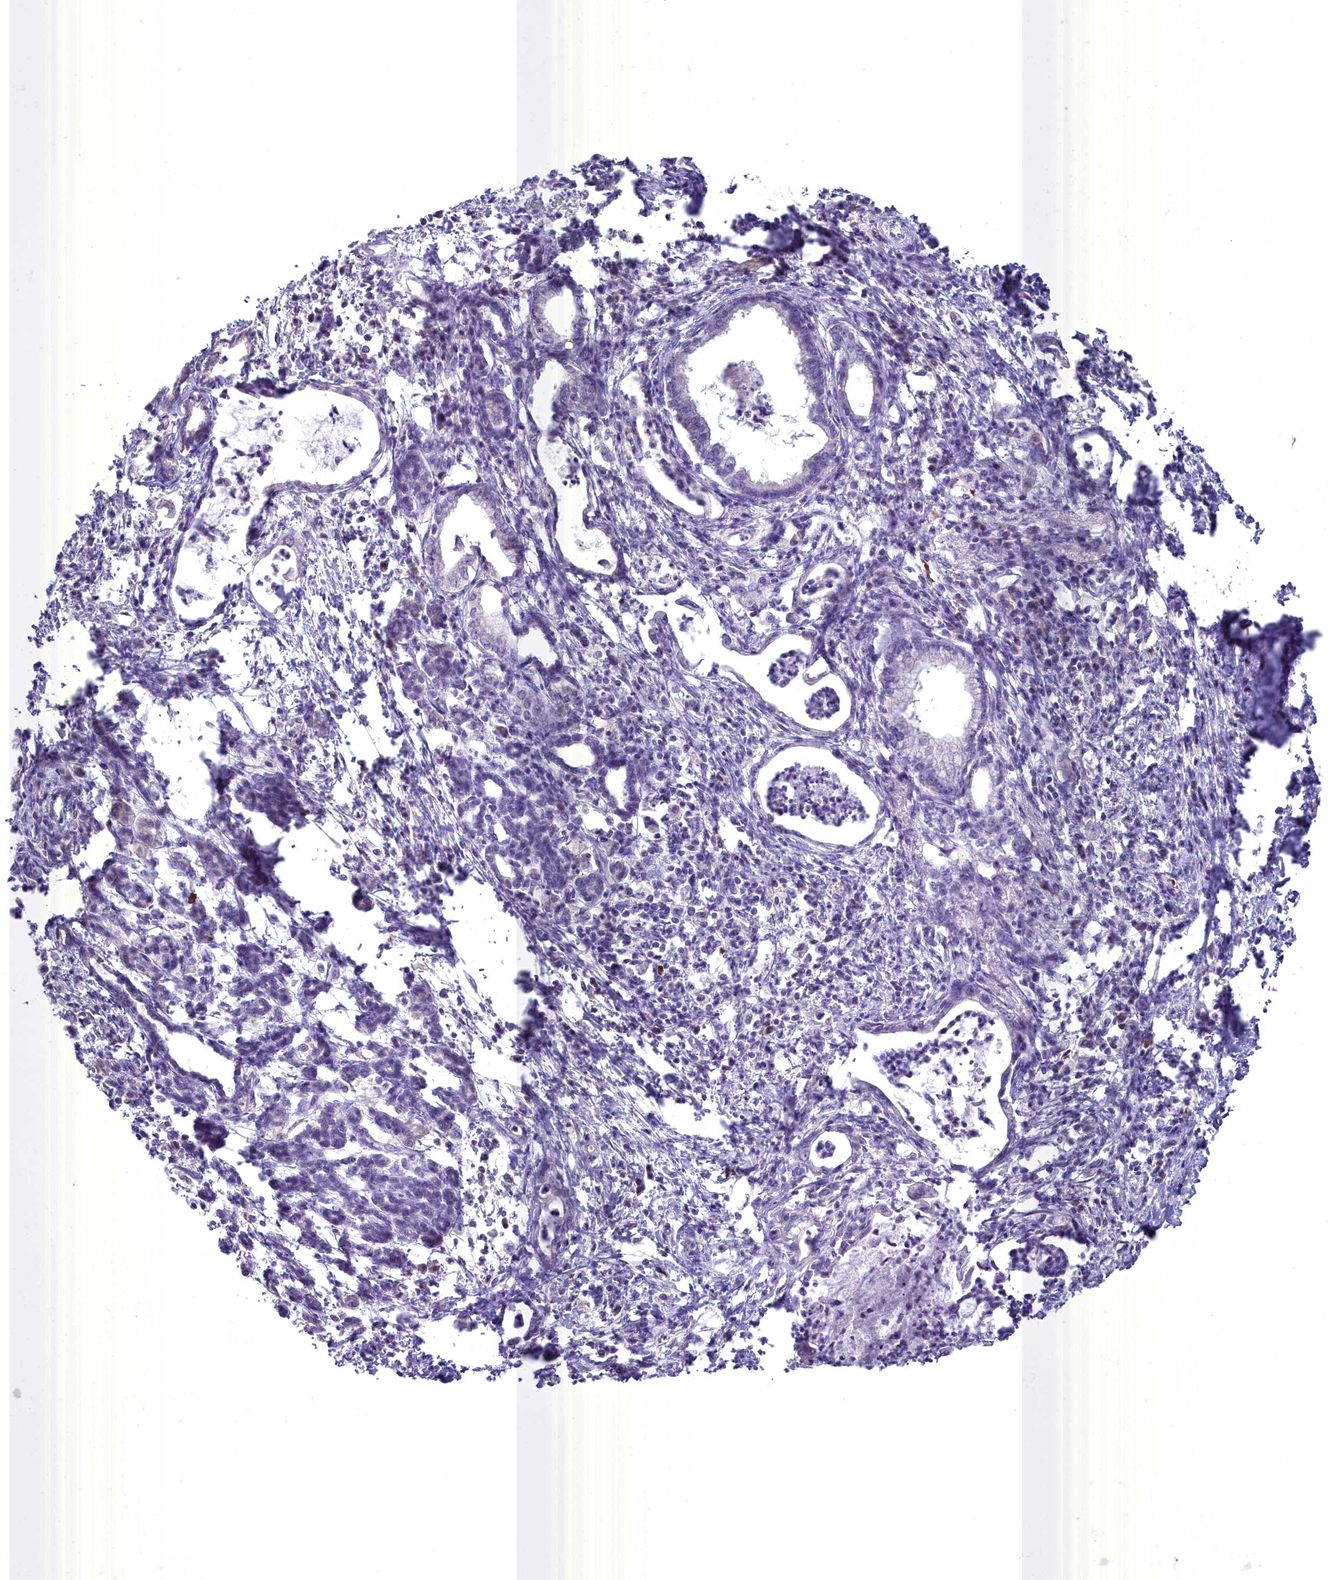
{"staining": {"intensity": "negative", "quantity": "none", "location": "none"}, "tissue": "pancreatic cancer", "cell_type": "Tumor cells", "image_type": "cancer", "snomed": [{"axis": "morphology", "description": "Adenocarcinoma, NOS"}, {"axis": "topography", "description": "Pancreas"}], "caption": "IHC photomicrograph of human pancreatic cancer (adenocarcinoma) stained for a protein (brown), which demonstrates no expression in tumor cells. The staining was performed using DAB (3,3'-diaminobenzidine) to visualize the protein expression in brown, while the nuclei were stained in blue with hematoxylin (Magnification: 20x).", "gene": "BLNK", "patient": {"sex": "female", "age": 55}}